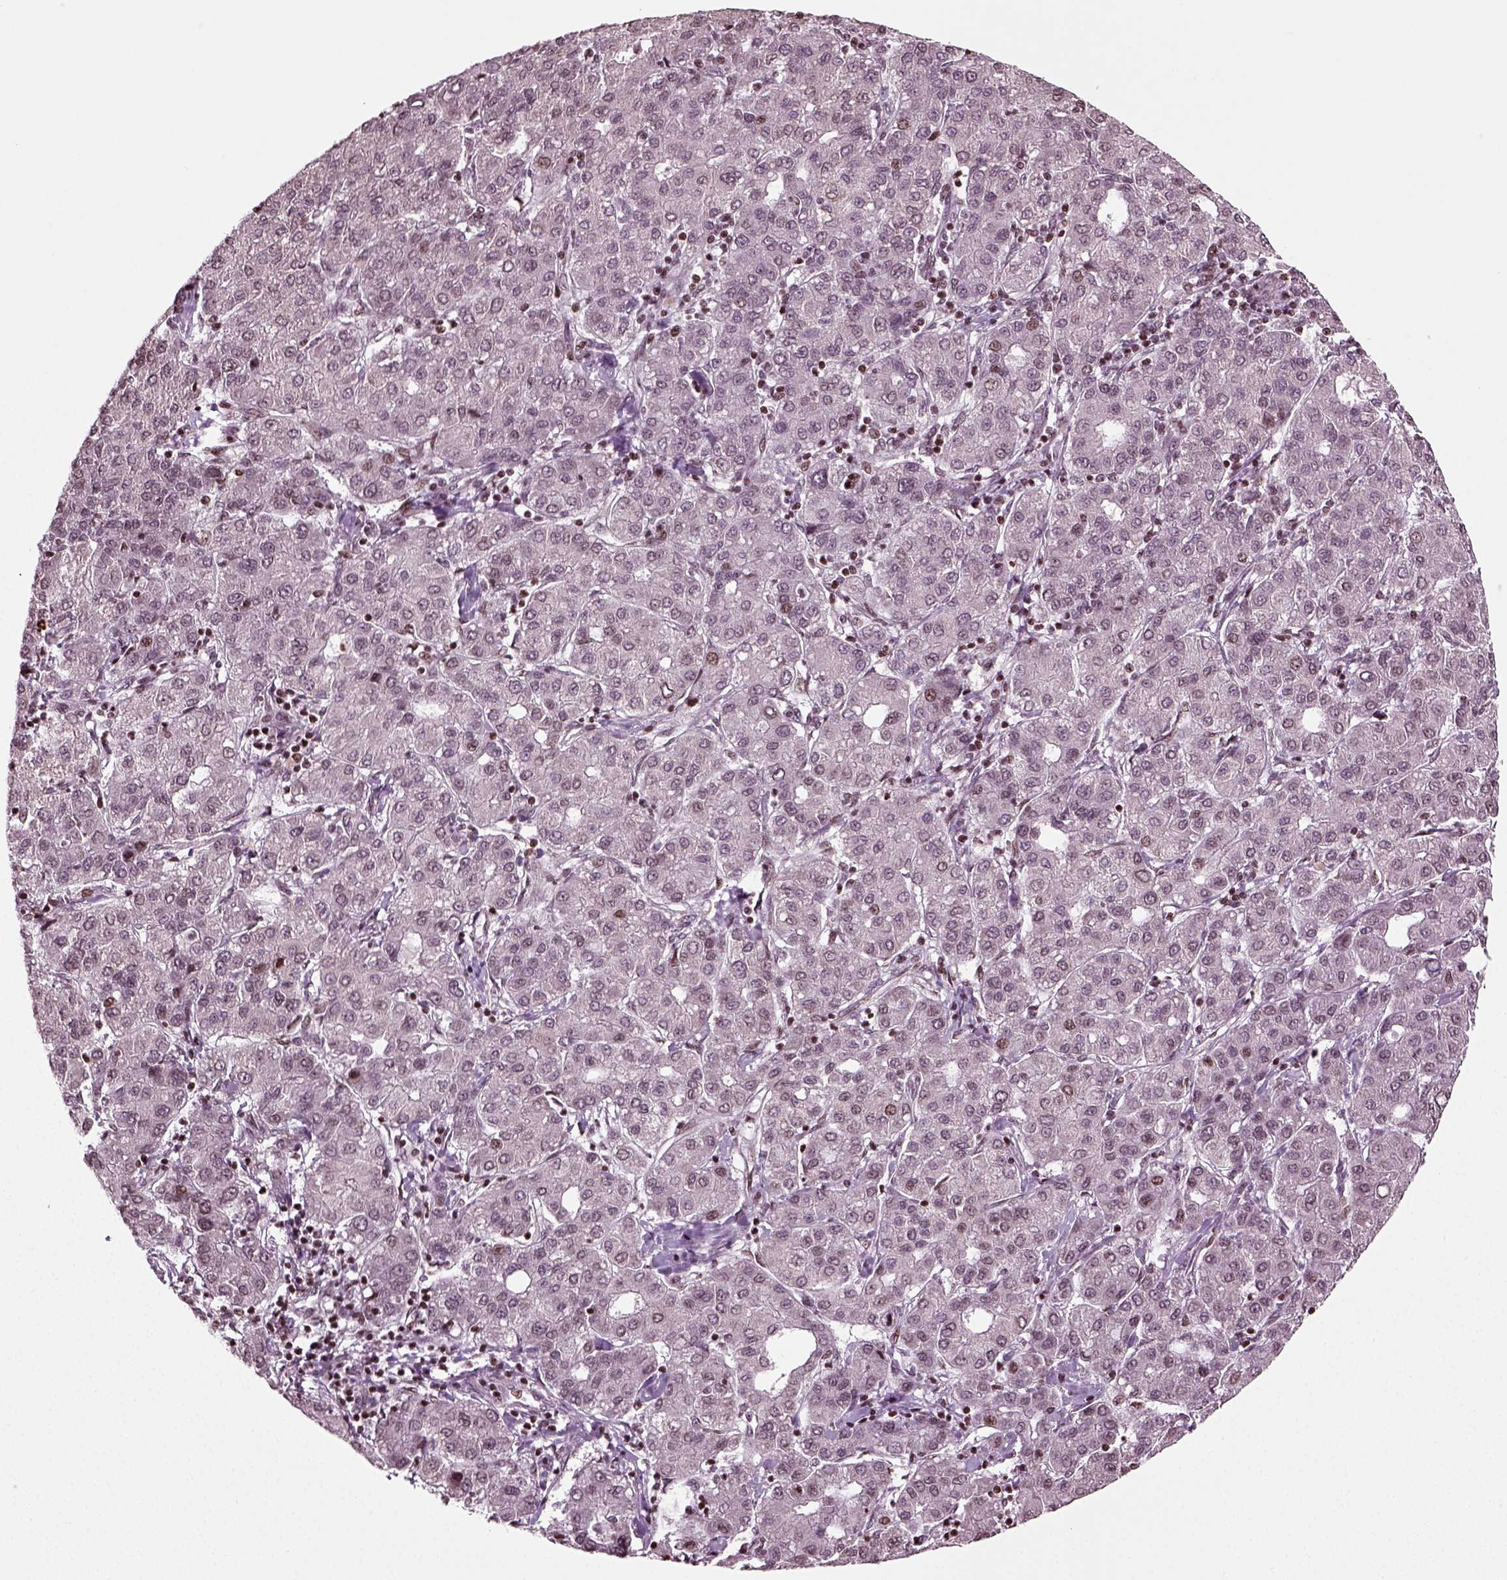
{"staining": {"intensity": "moderate", "quantity": "<25%", "location": "nuclear"}, "tissue": "liver cancer", "cell_type": "Tumor cells", "image_type": "cancer", "snomed": [{"axis": "morphology", "description": "Carcinoma, Hepatocellular, NOS"}, {"axis": "topography", "description": "Liver"}], "caption": "Human liver hepatocellular carcinoma stained with a protein marker reveals moderate staining in tumor cells.", "gene": "HEYL", "patient": {"sex": "male", "age": 65}}